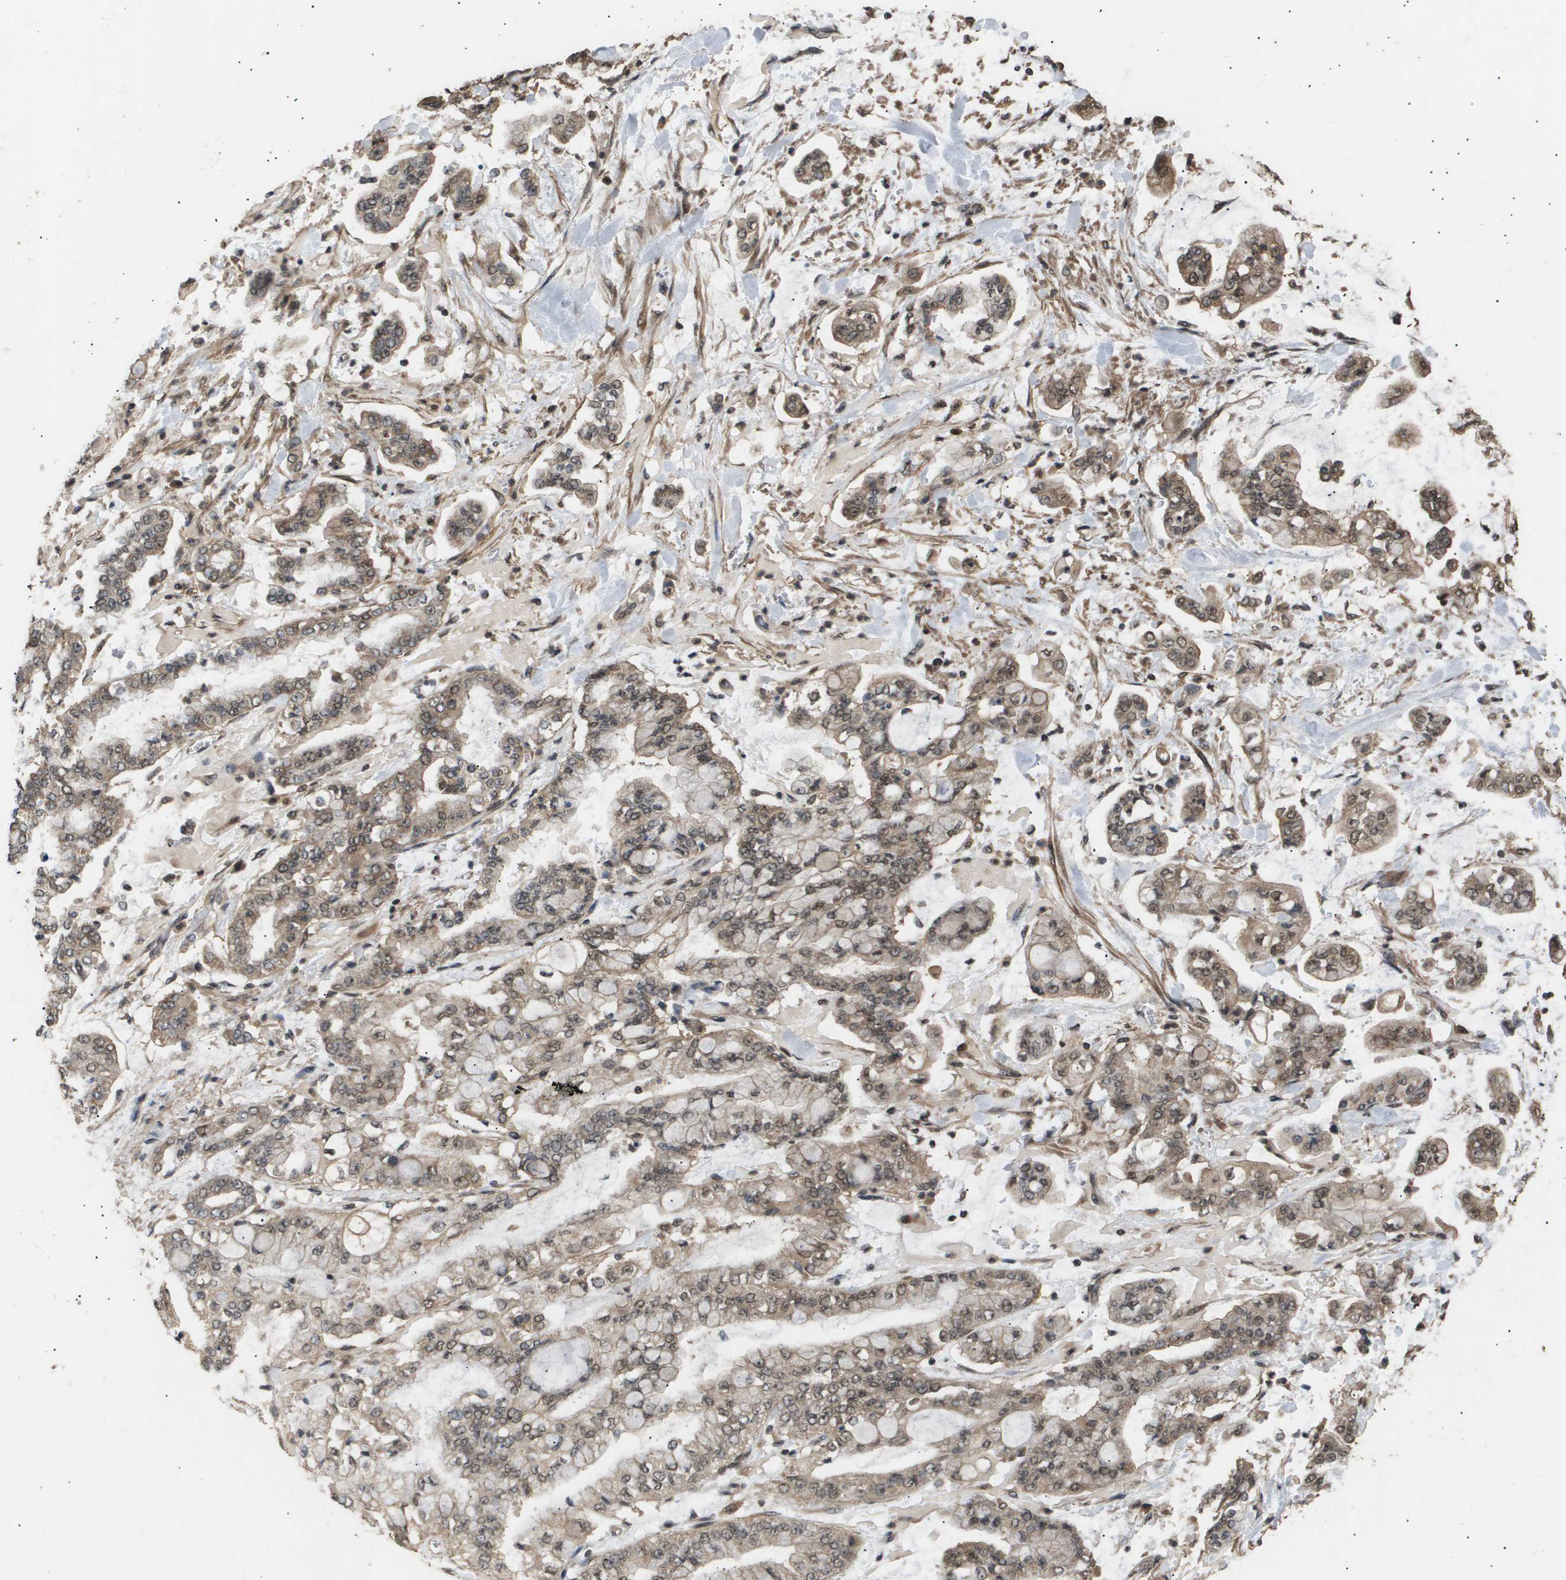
{"staining": {"intensity": "moderate", "quantity": ">75%", "location": "cytoplasmic/membranous,nuclear"}, "tissue": "stomach cancer", "cell_type": "Tumor cells", "image_type": "cancer", "snomed": [{"axis": "morphology", "description": "Normal tissue, NOS"}, {"axis": "morphology", "description": "Adenocarcinoma, NOS"}, {"axis": "topography", "description": "Stomach, upper"}, {"axis": "topography", "description": "Stomach"}], "caption": "Immunohistochemistry of human adenocarcinoma (stomach) demonstrates medium levels of moderate cytoplasmic/membranous and nuclear positivity in approximately >75% of tumor cells. (DAB IHC, brown staining for protein, blue staining for nuclei).", "gene": "ING1", "patient": {"sex": "male", "age": 76}}